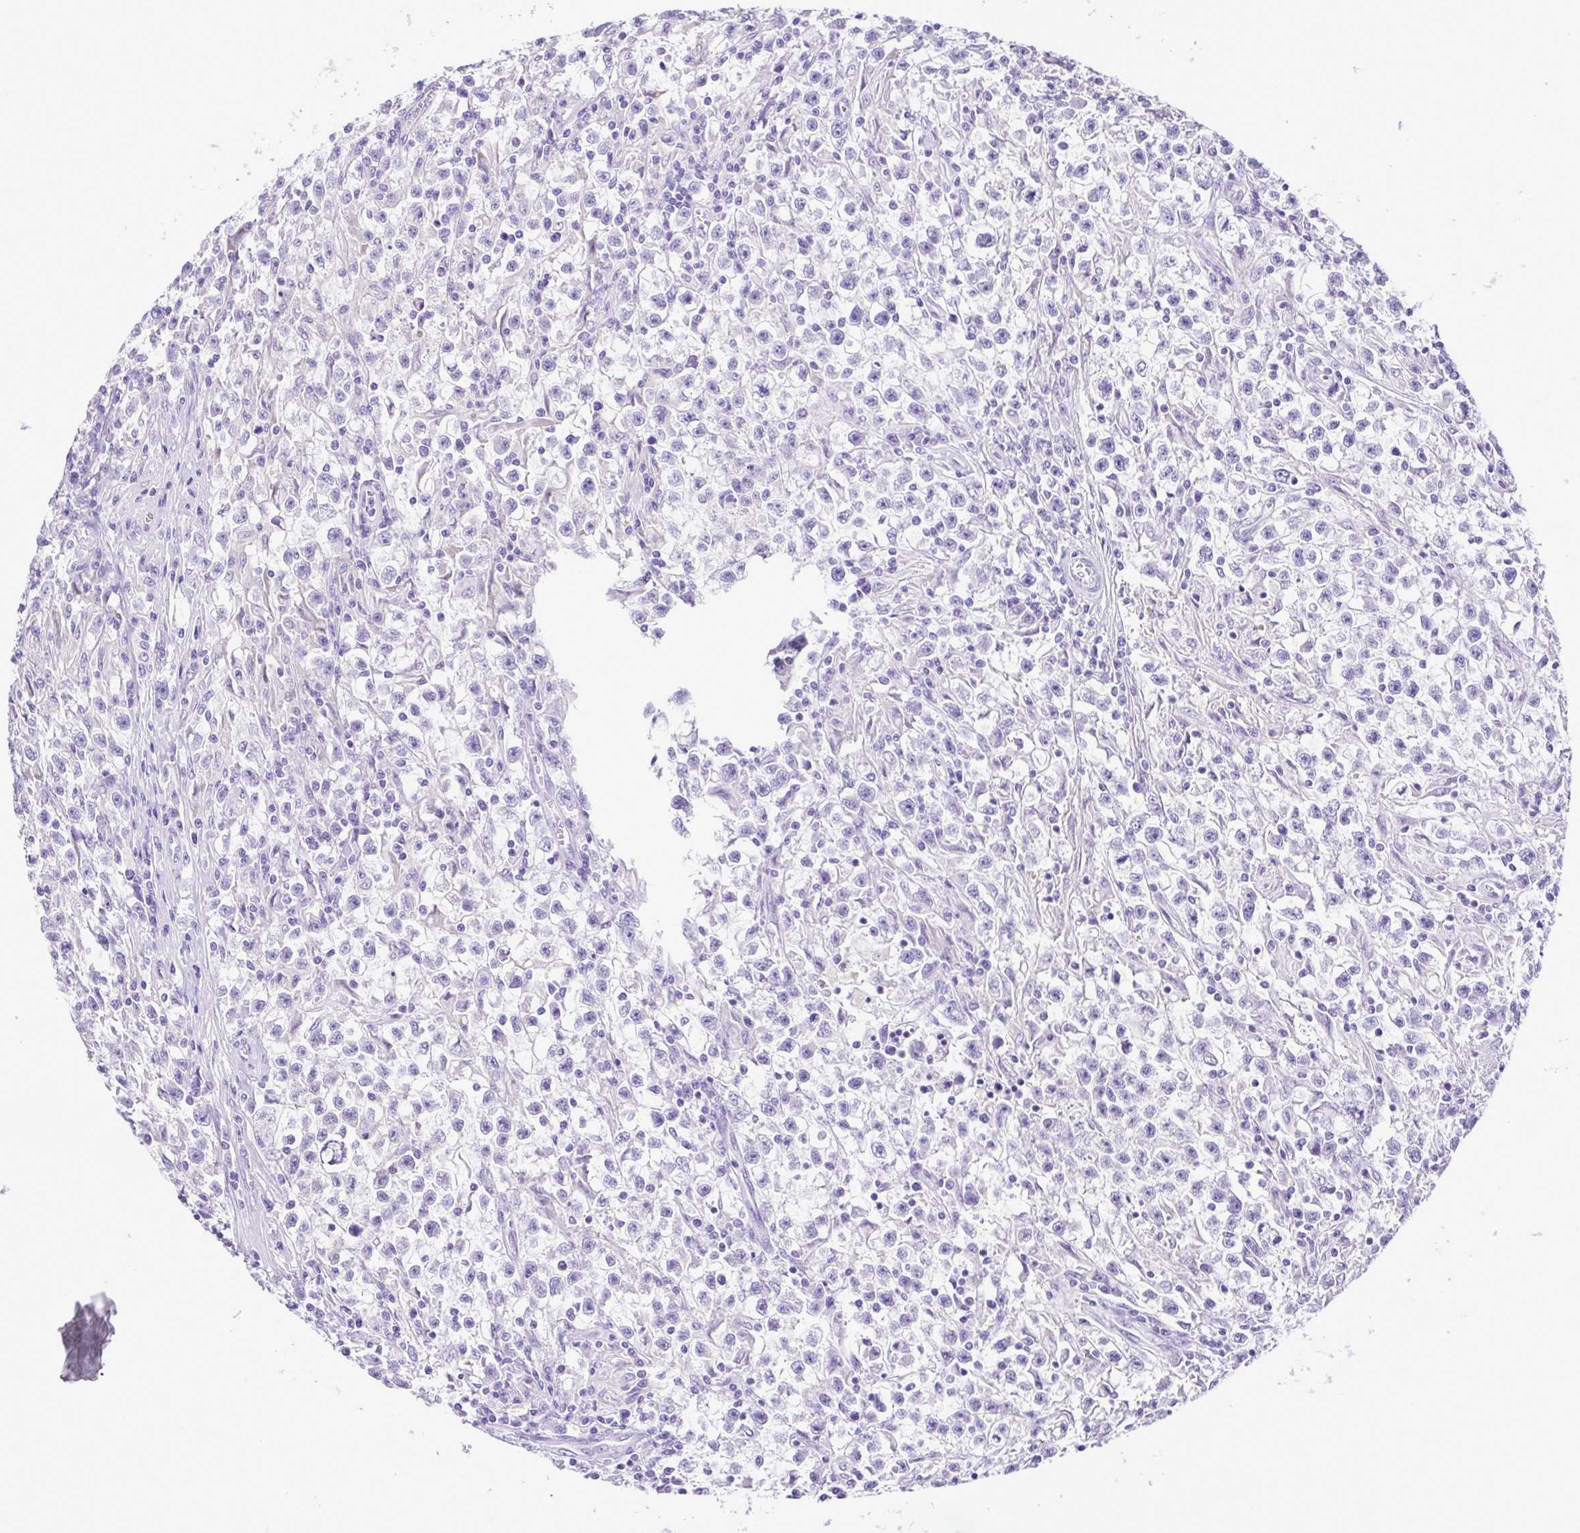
{"staining": {"intensity": "negative", "quantity": "none", "location": "none"}, "tissue": "testis cancer", "cell_type": "Tumor cells", "image_type": "cancer", "snomed": [{"axis": "morphology", "description": "Seminoma, NOS"}, {"axis": "topography", "description": "Testis"}], "caption": "Histopathology image shows no significant protein positivity in tumor cells of testis seminoma. The staining is performed using DAB (3,3'-diaminobenzidine) brown chromogen with nuclei counter-stained in using hematoxylin.", "gene": "SYT1", "patient": {"sex": "male", "age": 31}}